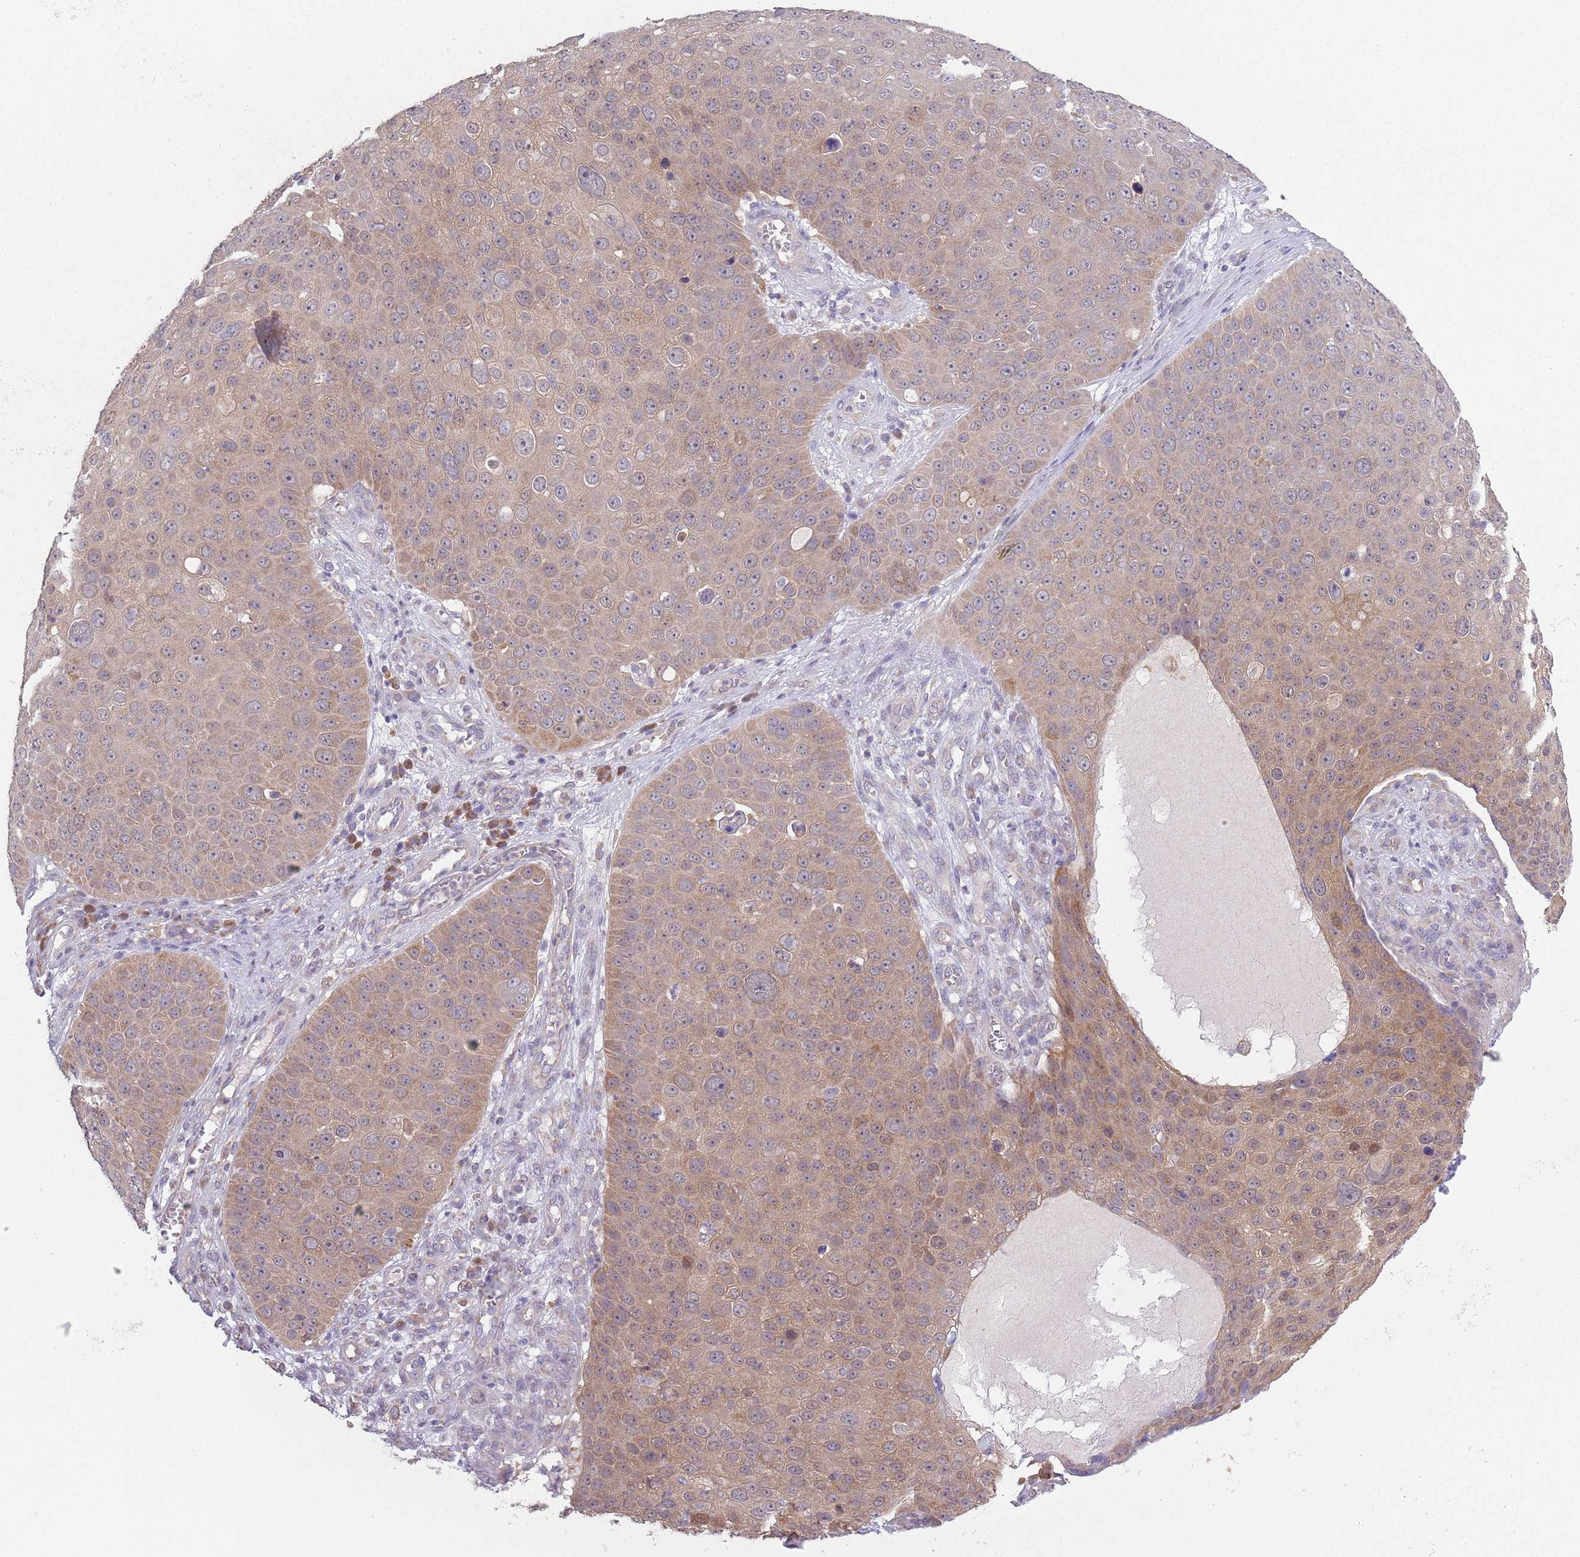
{"staining": {"intensity": "weak", "quantity": "25%-75%", "location": "cytoplasmic/membranous"}, "tissue": "skin cancer", "cell_type": "Tumor cells", "image_type": "cancer", "snomed": [{"axis": "morphology", "description": "Squamous cell carcinoma, NOS"}, {"axis": "topography", "description": "Skin"}], "caption": "A histopathology image of squamous cell carcinoma (skin) stained for a protein displays weak cytoplasmic/membranous brown staining in tumor cells.", "gene": "COQ5", "patient": {"sex": "male", "age": 71}}